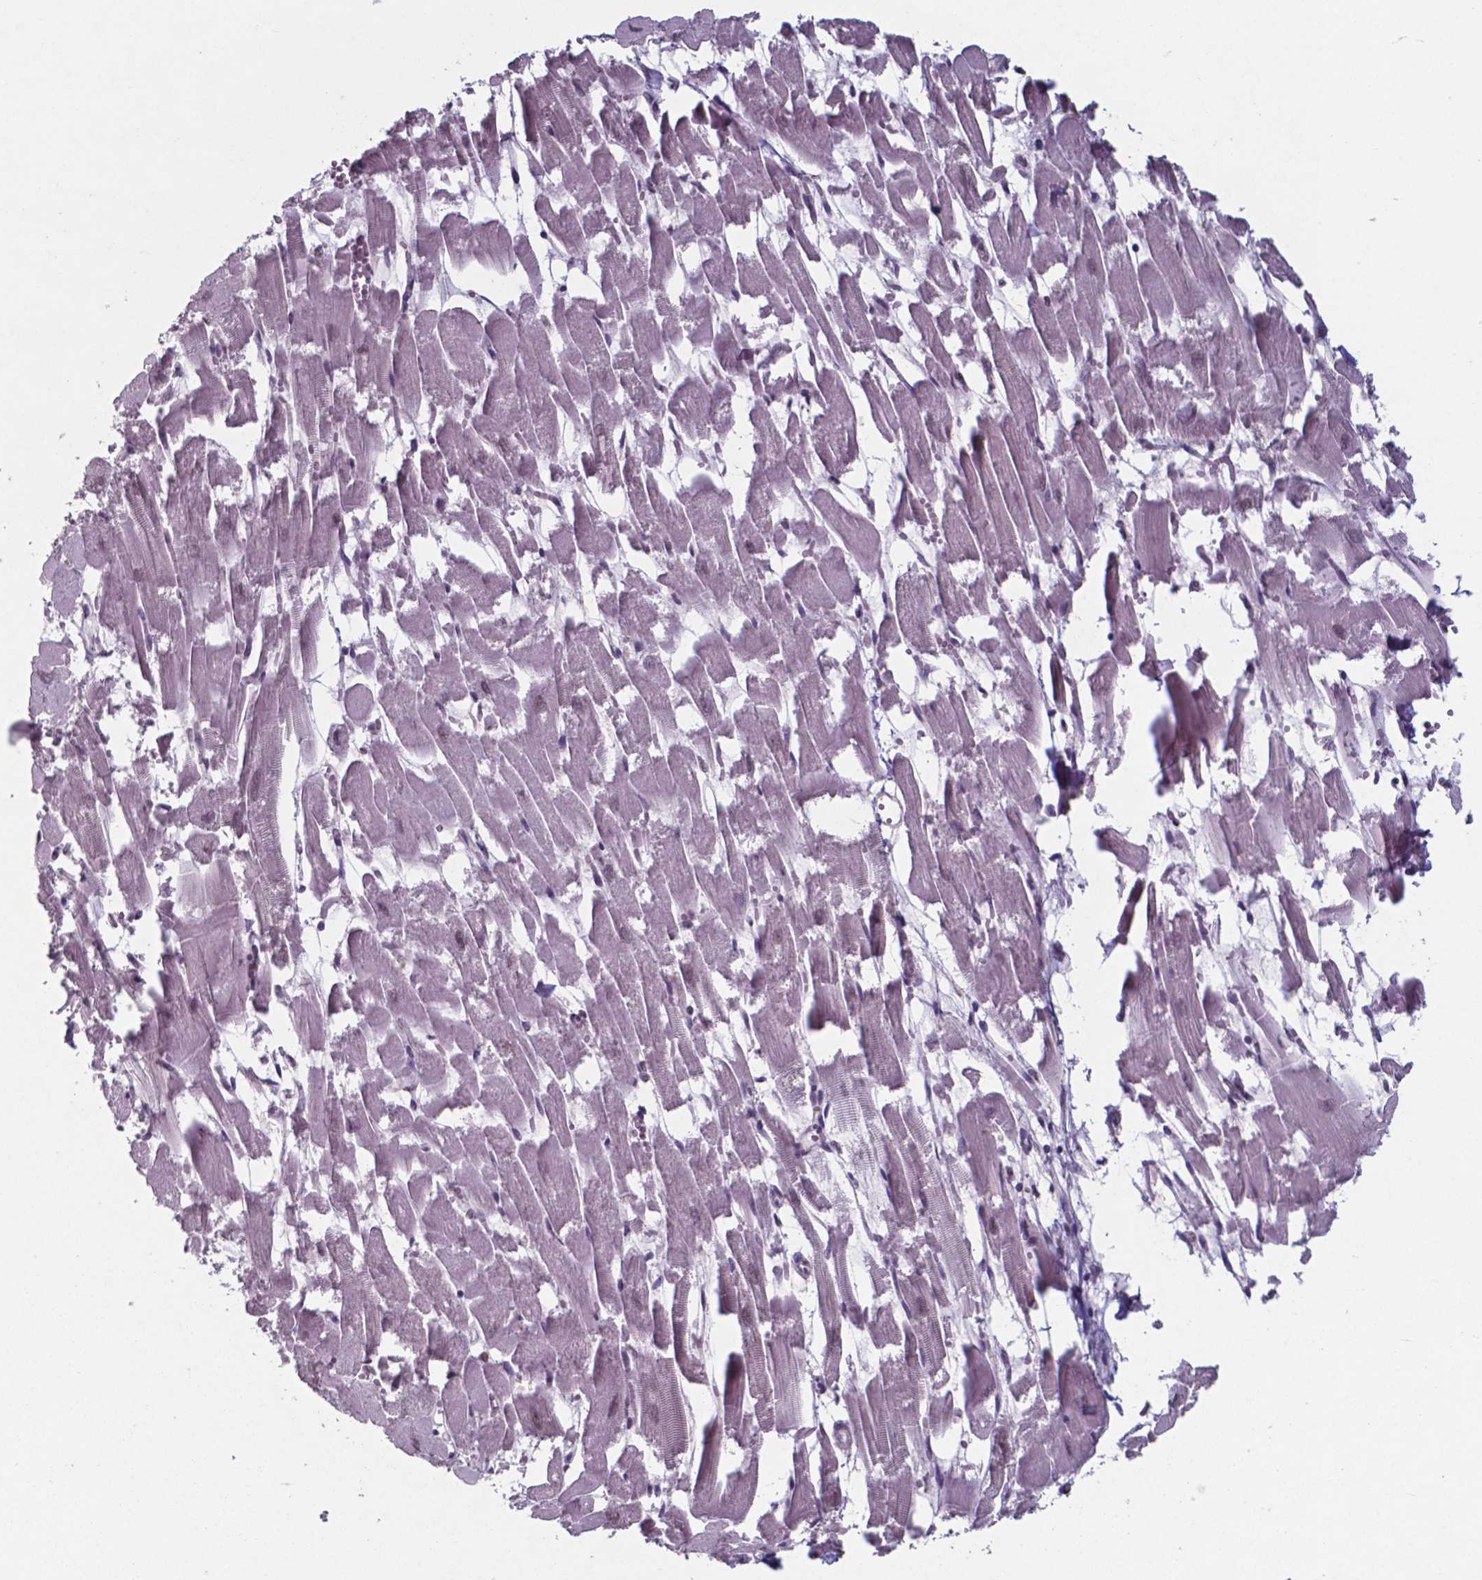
{"staining": {"intensity": "weak", "quantity": "25%-75%", "location": "nuclear"}, "tissue": "heart muscle", "cell_type": "Cardiomyocytes", "image_type": "normal", "snomed": [{"axis": "morphology", "description": "Normal tissue, NOS"}, {"axis": "topography", "description": "Heart"}], "caption": "High-power microscopy captured an IHC histopathology image of unremarkable heart muscle, revealing weak nuclear staining in about 25%-75% of cardiomyocytes.", "gene": "UBA1", "patient": {"sex": "female", "age": 52}}